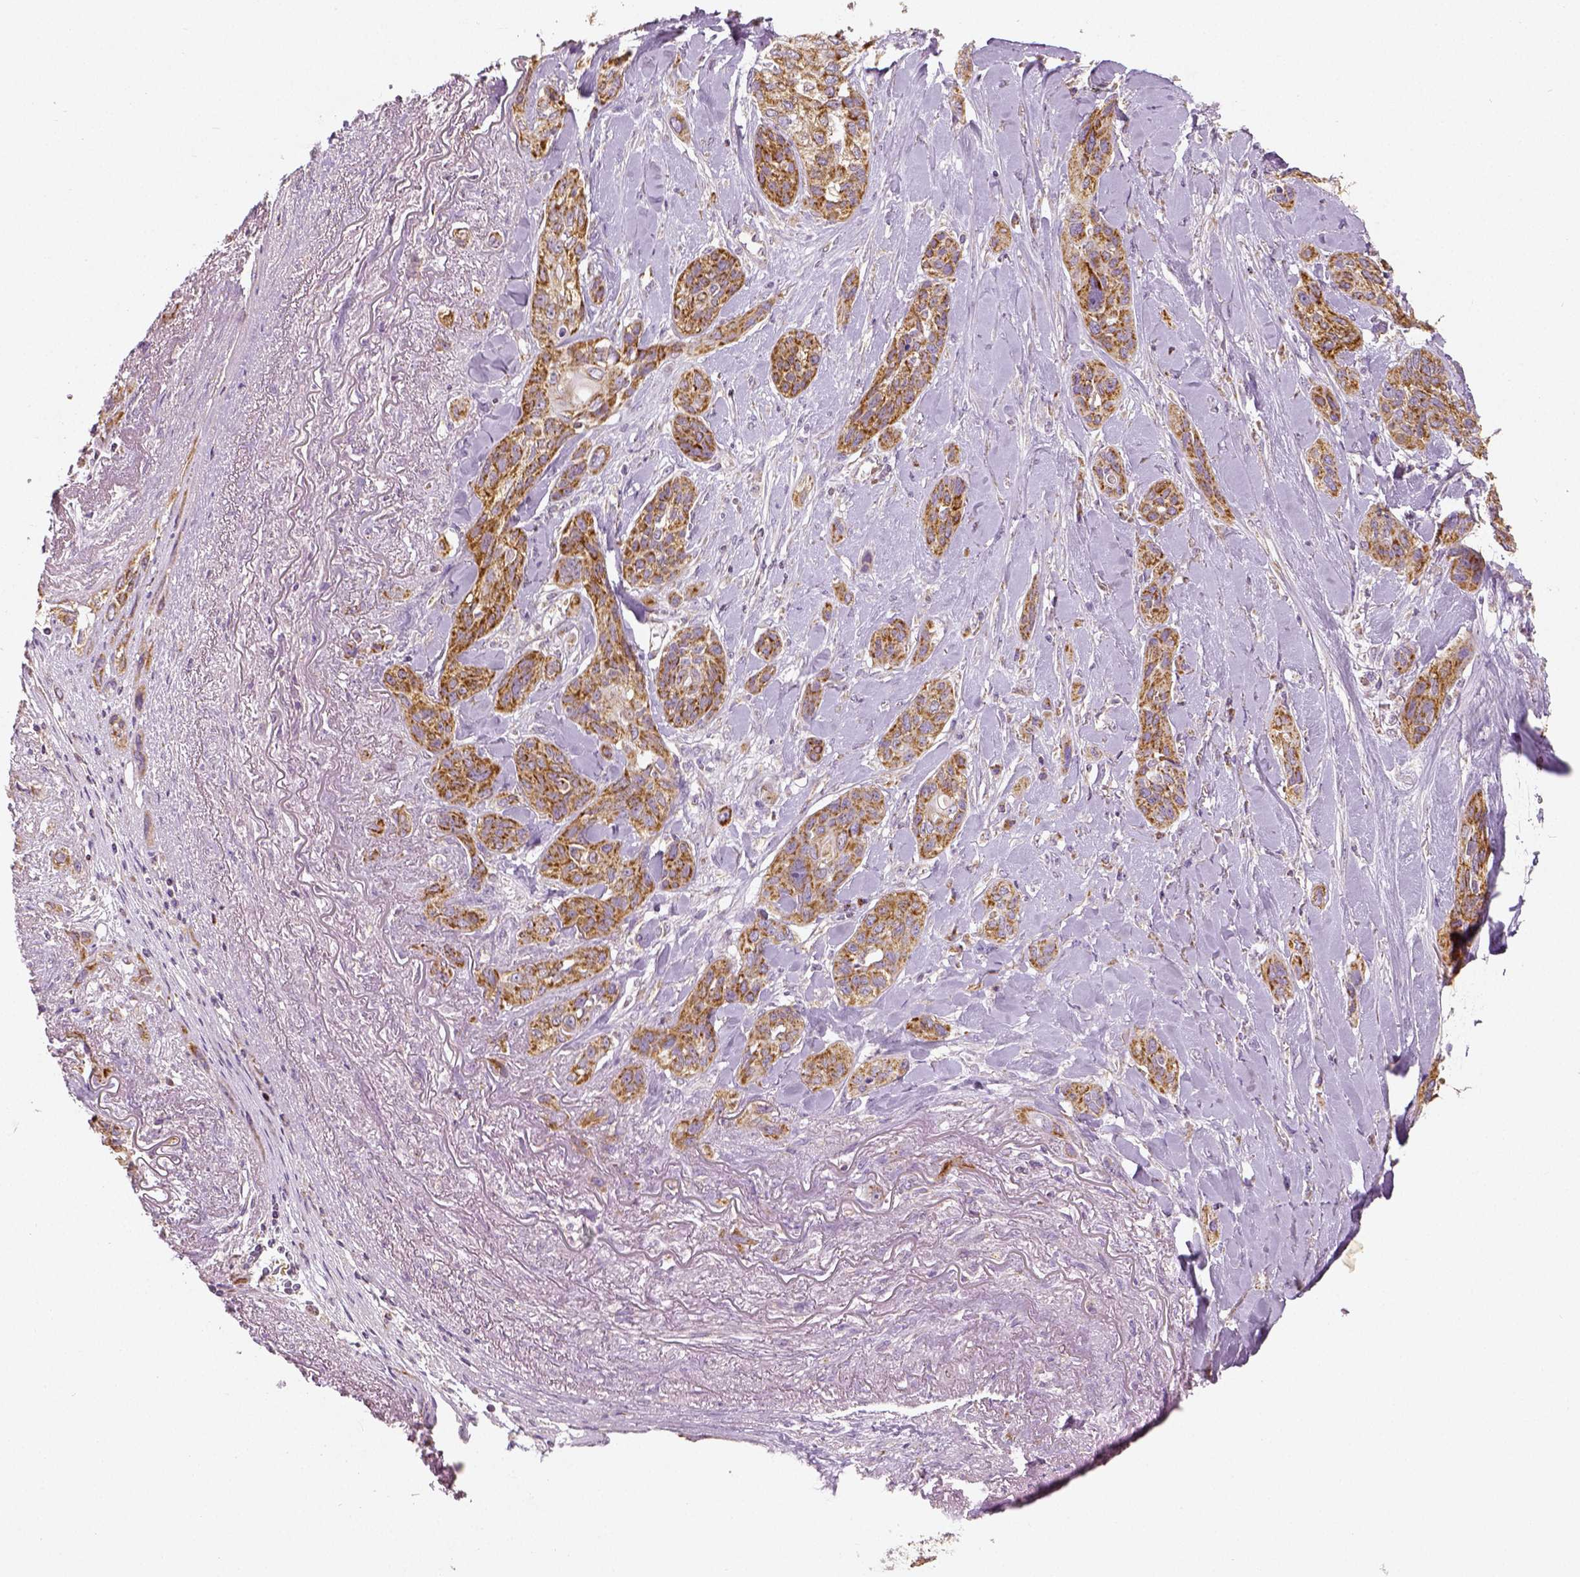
{"staining": {"intensity": "moderate", "quantity": ">75%", "location": "cytoplasmic/membranous"}, "tissue": "lung cancer", "cell_type": "Tumor cells", "image_type": "cancer", "snomed": [{"axis": "morphology", "description": "Squamous cell carcinoma, NOS"}, {"axis": "topography", "description": "Lung"}], "caption": "High-power microscopy captured an immunohistochemistry image of squamous cell carcinoma (lung), revealing moderate cytoplasmic/membranous staining in approximately >75% of tumor cells.", "gene": "PGAM5", "patient": {"sex": "female", "age": 70}}